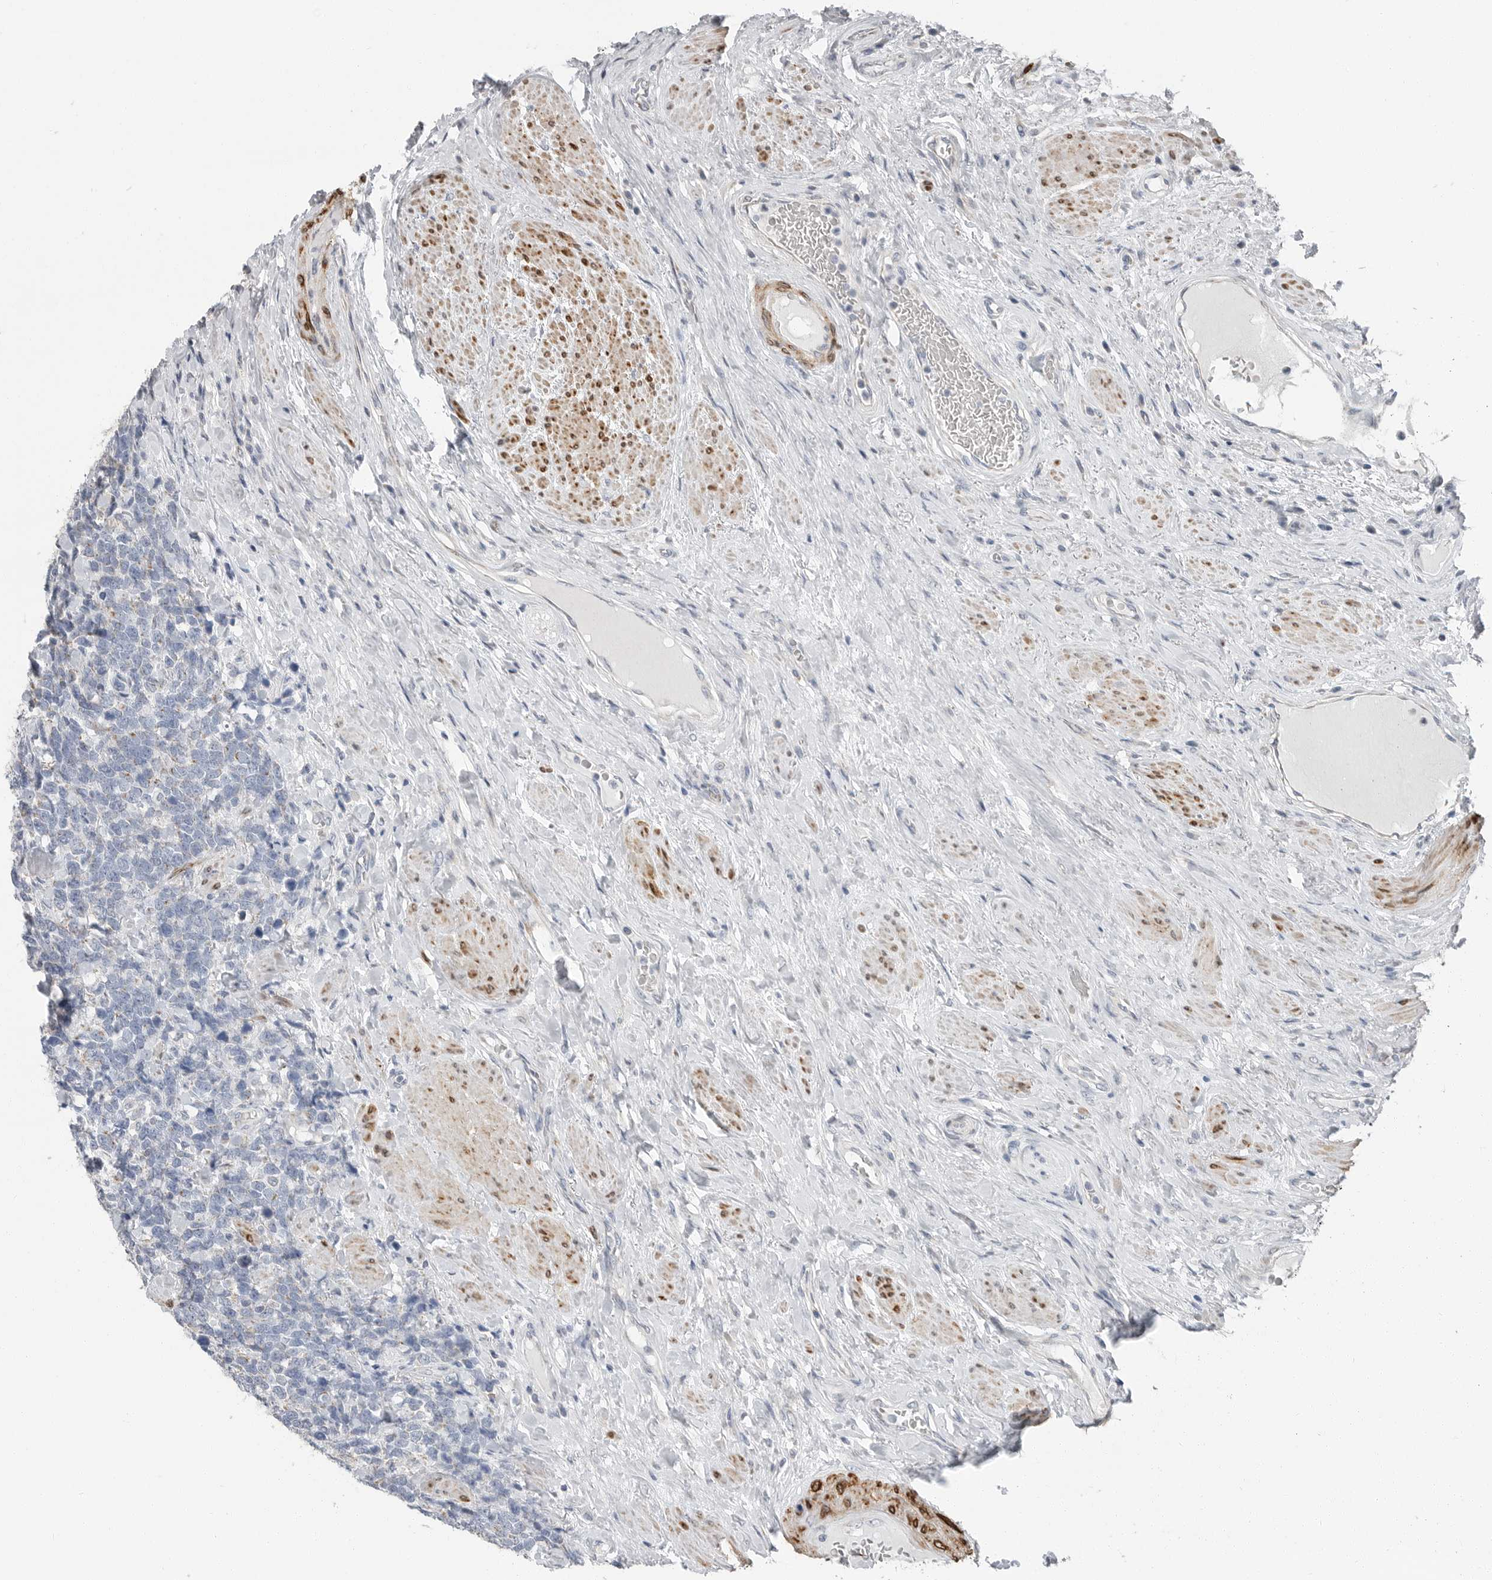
{"staining": {"intensity": "negative", "quantity": "none", "location": "none"}, "tissue": "urothelial cancer", "cell_type": "Tumor cells", "image_type": "cancer", "snomed": [{"axis": "morphology", "description": "Urothelial carcinoma, High grade"}, {"axis": "topography", "description": "Urinary bladder"}], "caption": "High-grade urothelial carcinoma was stained to show a protein in brown. There is no significant staining in tumor cells.", "gene": "PLN", "patient": {"sex": "female", "age": 82}}